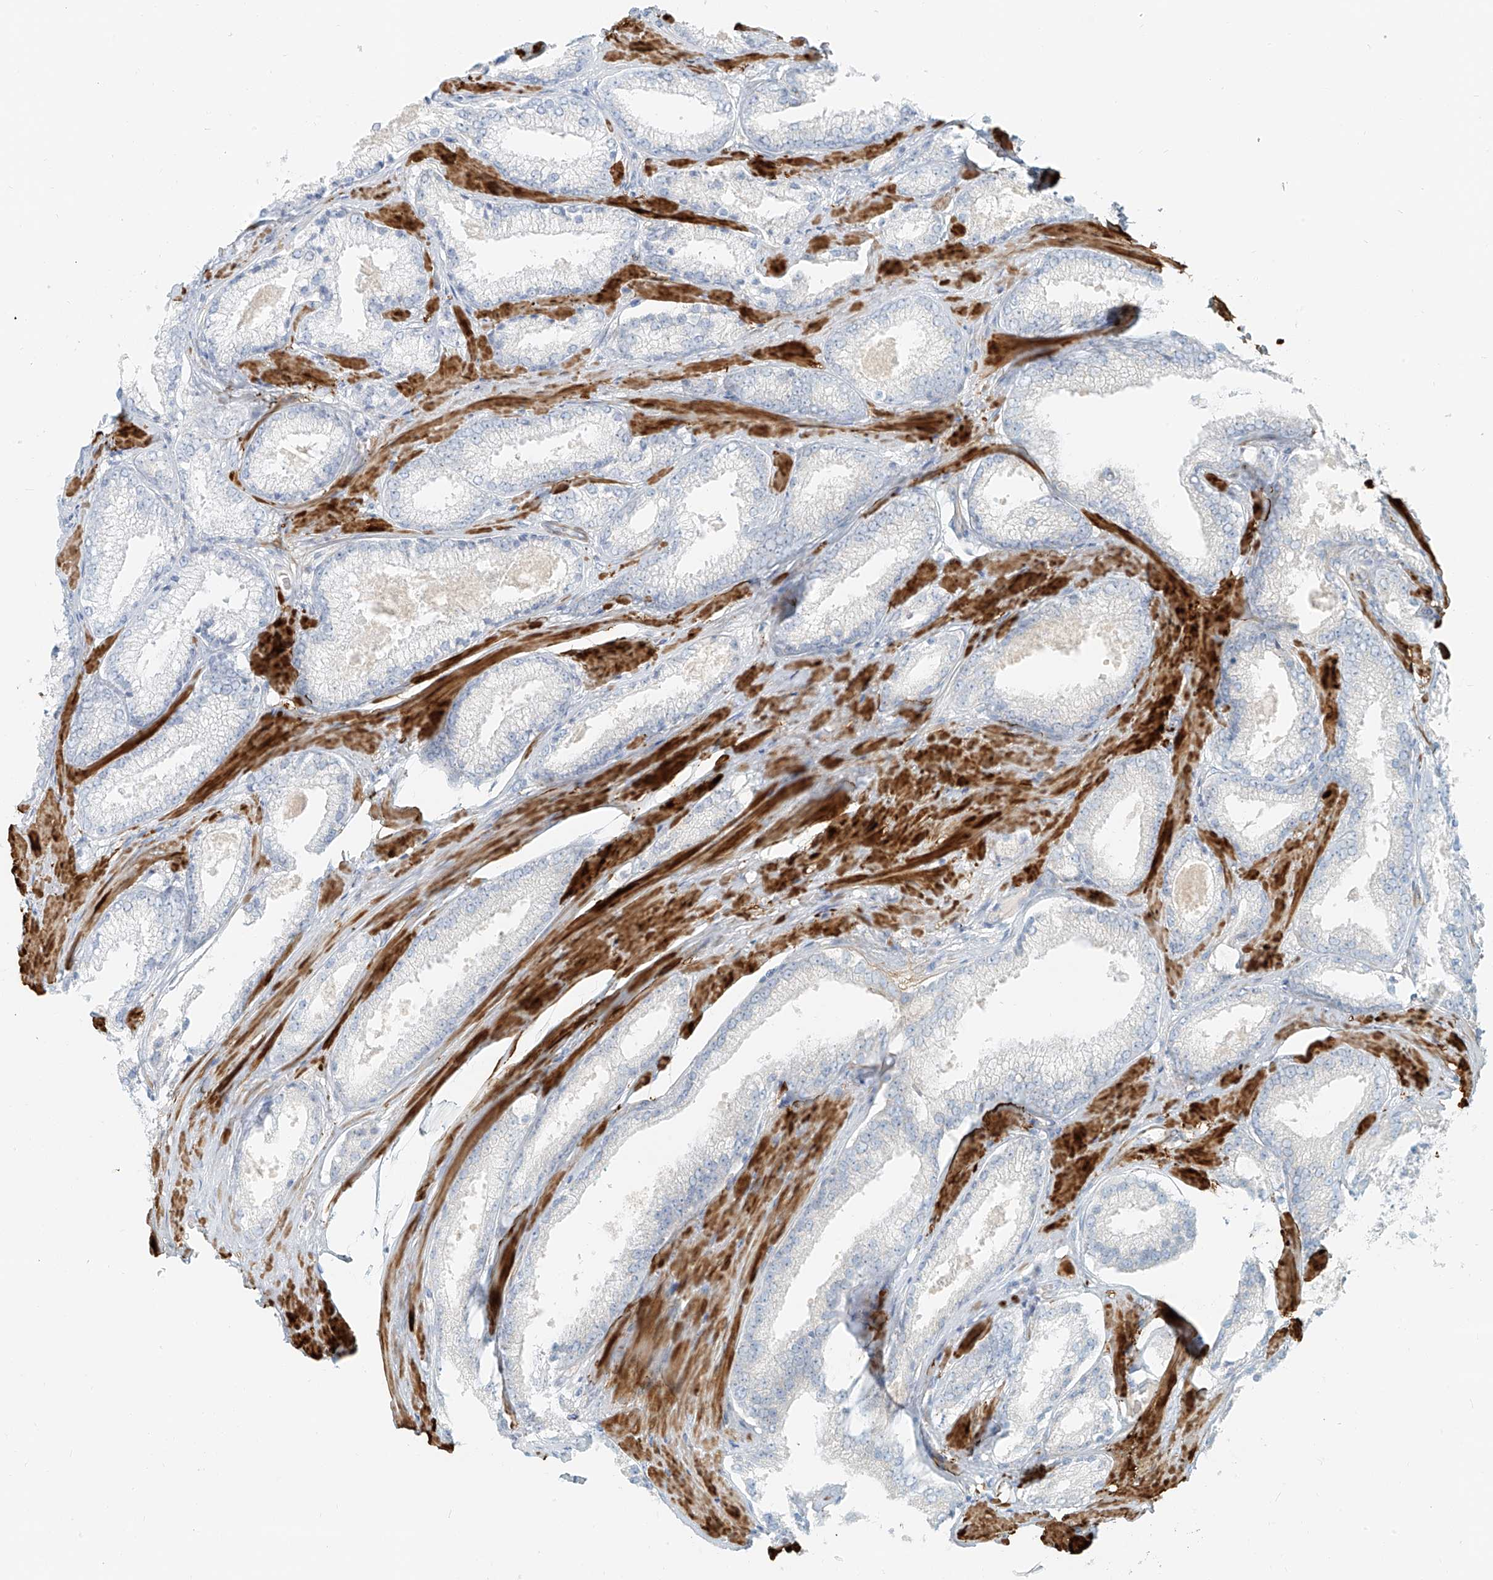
{"staining": {"intensity": "negative", "quantity": "none", "location": "none"}, "tissue": "prostate cancer", "cell_type": "Tumor cells", "image_type": "cancer", "snomed": [{"axis": "morphology", "description": "Adenocarcinoma, High grade"}, {"axis": "topography", "description": "Prostate"}], "caption": "Tumor cells show no significant positivity in adenocarcinoma (high-grade) (prostate).", "gene": "SMCP", "patient": {"sex": "male", "age": 66}}